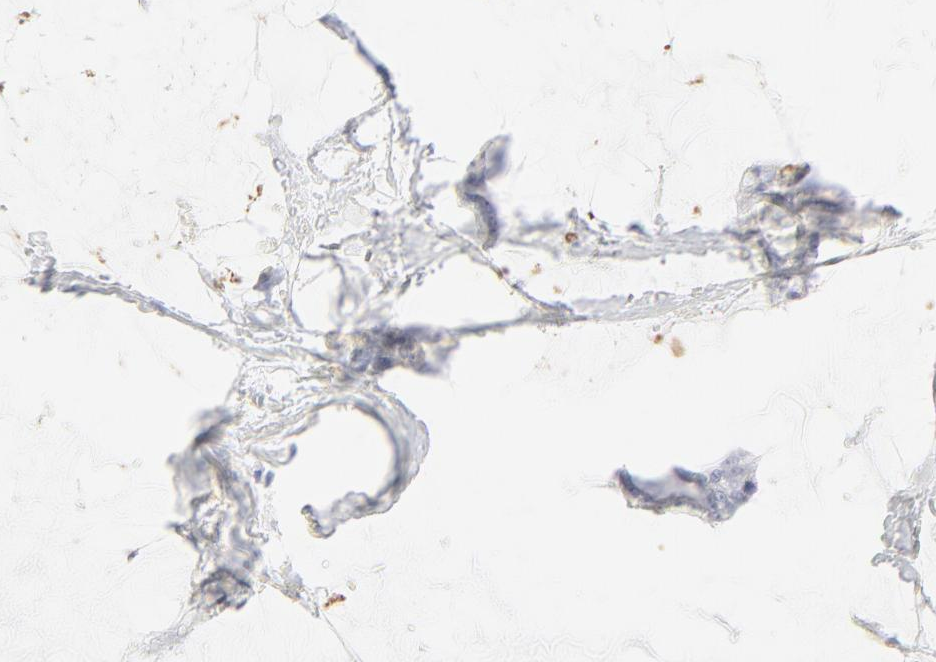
{"staining": {"intensity": "negative", "quantity": "none", "location": "none"}, "tissue": "breast cancer", "cell_type": "Tumor cells", "image_type": "cancer", "snomed": [{"axis": "morphology", "description": "Duct carcinoma"}, {"axis": "topography", "description": "Breast"}], "caption": "This is a histopathology image of immunohistochemistry (IHC) staining of breast infiltrating ductal carcinoma, which shows no staining in tumor cells. (Stains: DAB (3,3'-diaminobenzidine) immunohistochemistry (IHC) with hematoxylin counter stain, Microscopy: brightfield microscopy at high magnification).", "gene": "CCR7", "patient": {"sex": "female", "age": 93}}